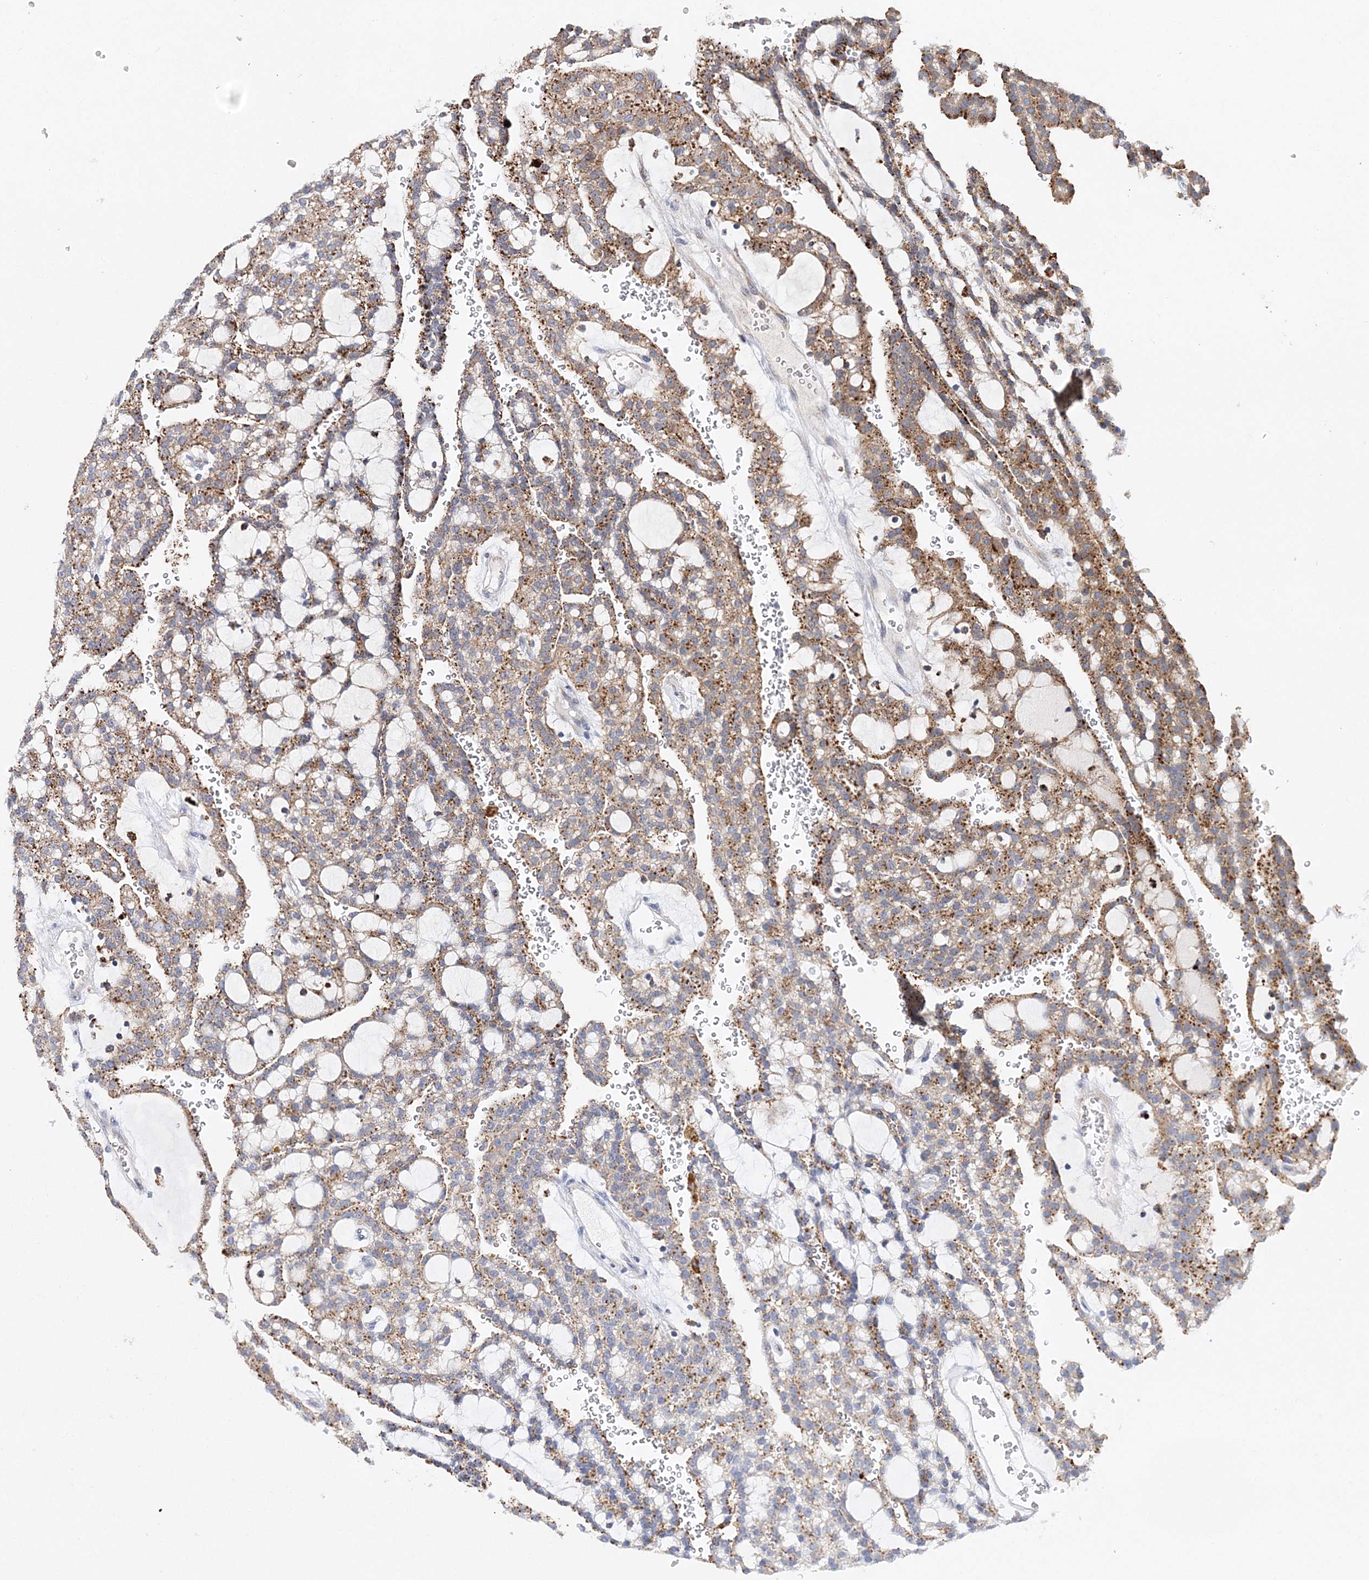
{"staining": {"intensity": "moderate", "quantity": ">75%", "location": "cytoplasmic/membranous"}, "tissue": "renal cancer", "cell_type": "Tumor cells", "image_type": "cancer", "snomed": [{"axis": "morphology", "description": "Adenocarcinoma, NOS"}, {"axis": "topography", "description": "Kidney"}], "caption": "Approximately >75% of tumor cells in human renal cancer (adenocarcinoma) demonstrate moderate cytoplasmic/membranous protein expression as visualized by brown immunohistochemical staining.", "gene": "C3orf38", "patient": {"sex": "male", "age": 63}}